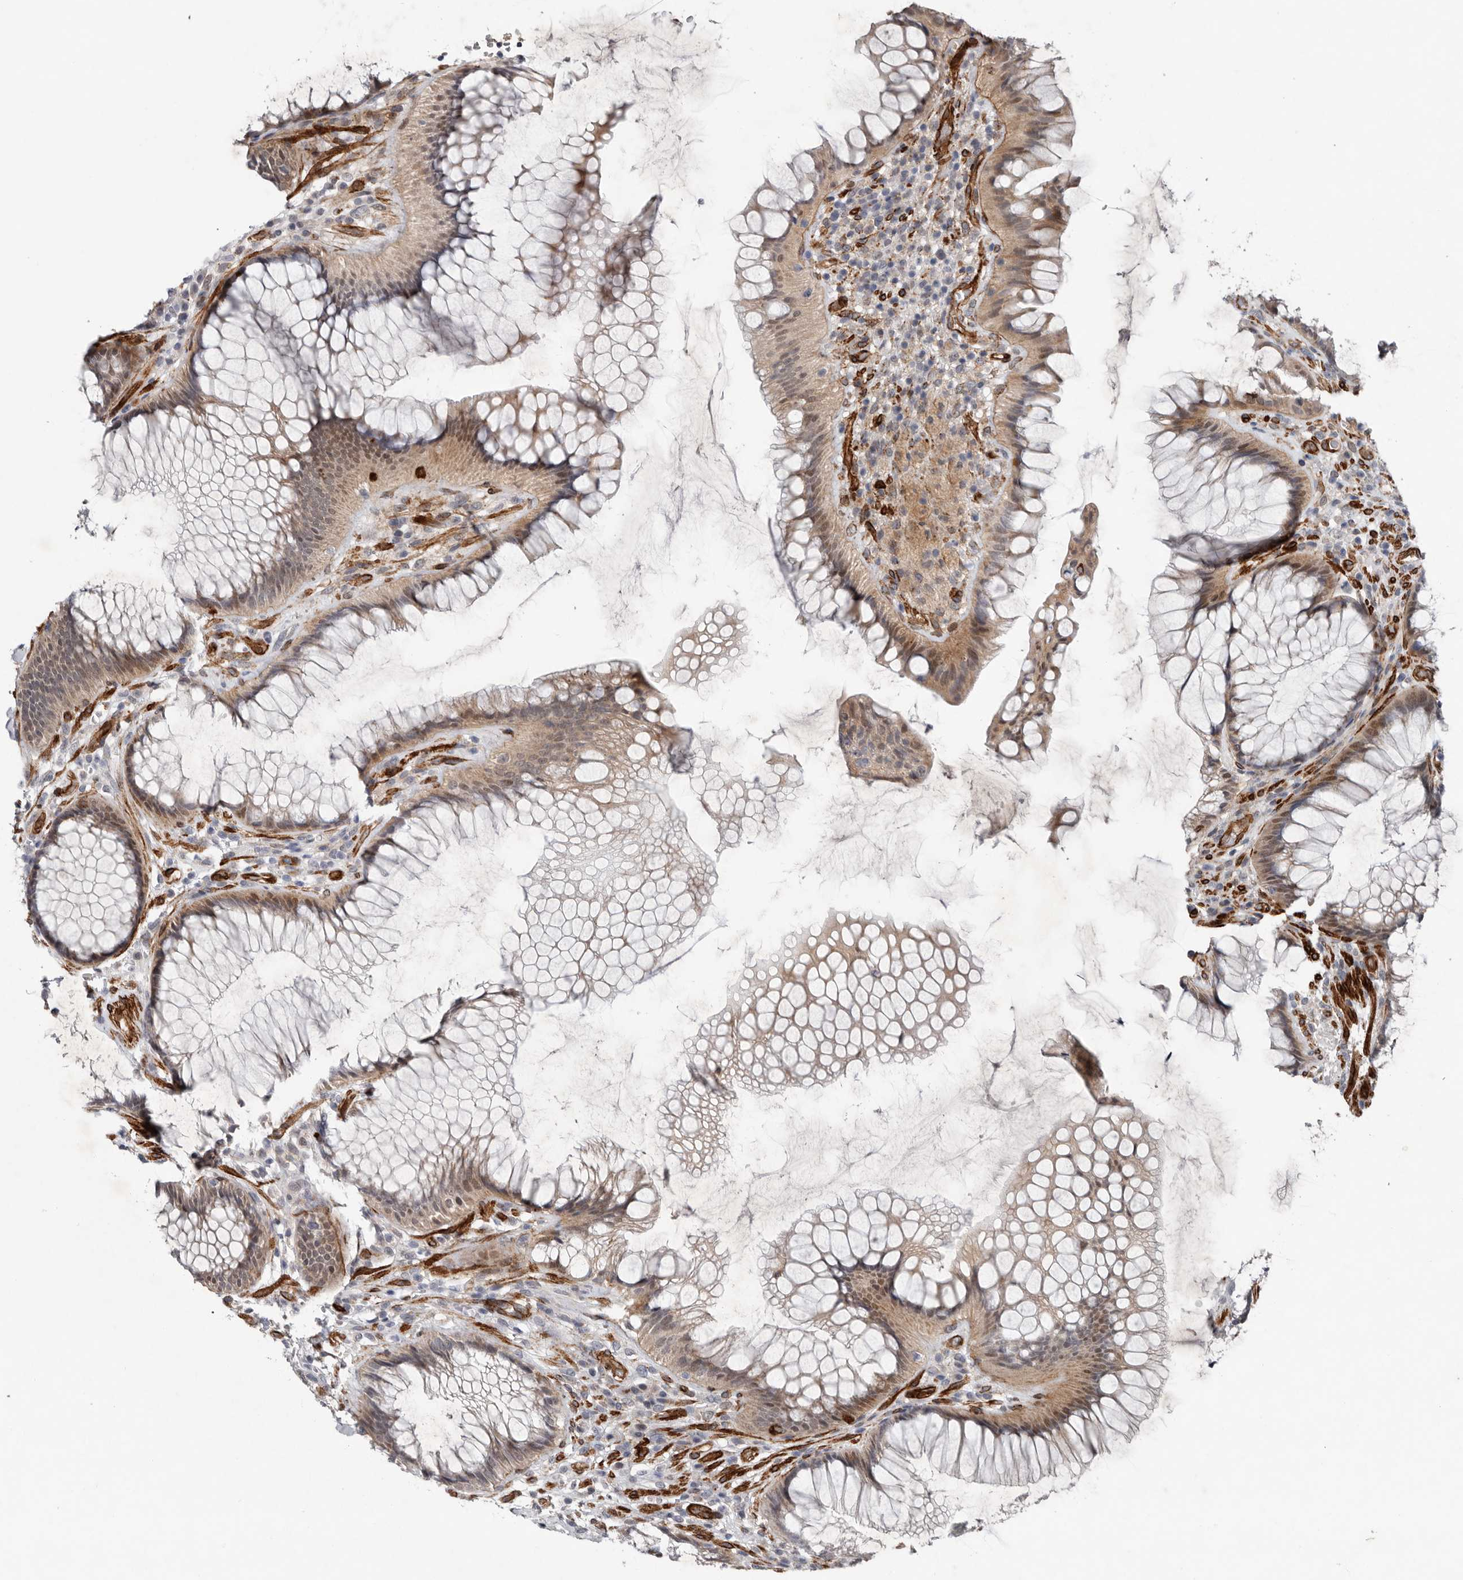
{"staining": {"intensity": "moderate", "quantity": "25%-75%", "location": "cytoplasmic/membranous,nuclear"}, "tissue": "rectum", "cell_type": "Glandular cells", "image_type": "normal", "snomed": [{"axis": "morphology", "description": "Normal tissue, NOS"}, {"axis": "topography", "description": "Rectum"}], "caption": "Brown immunohistochemical staining in normal rectum reveals moderate cytoplasmic/membranous,nuclear positivity in about 25%-75% of glandular cells.", "gene": "RANBP17", "patient": {"sex": "male", "age": 51}}